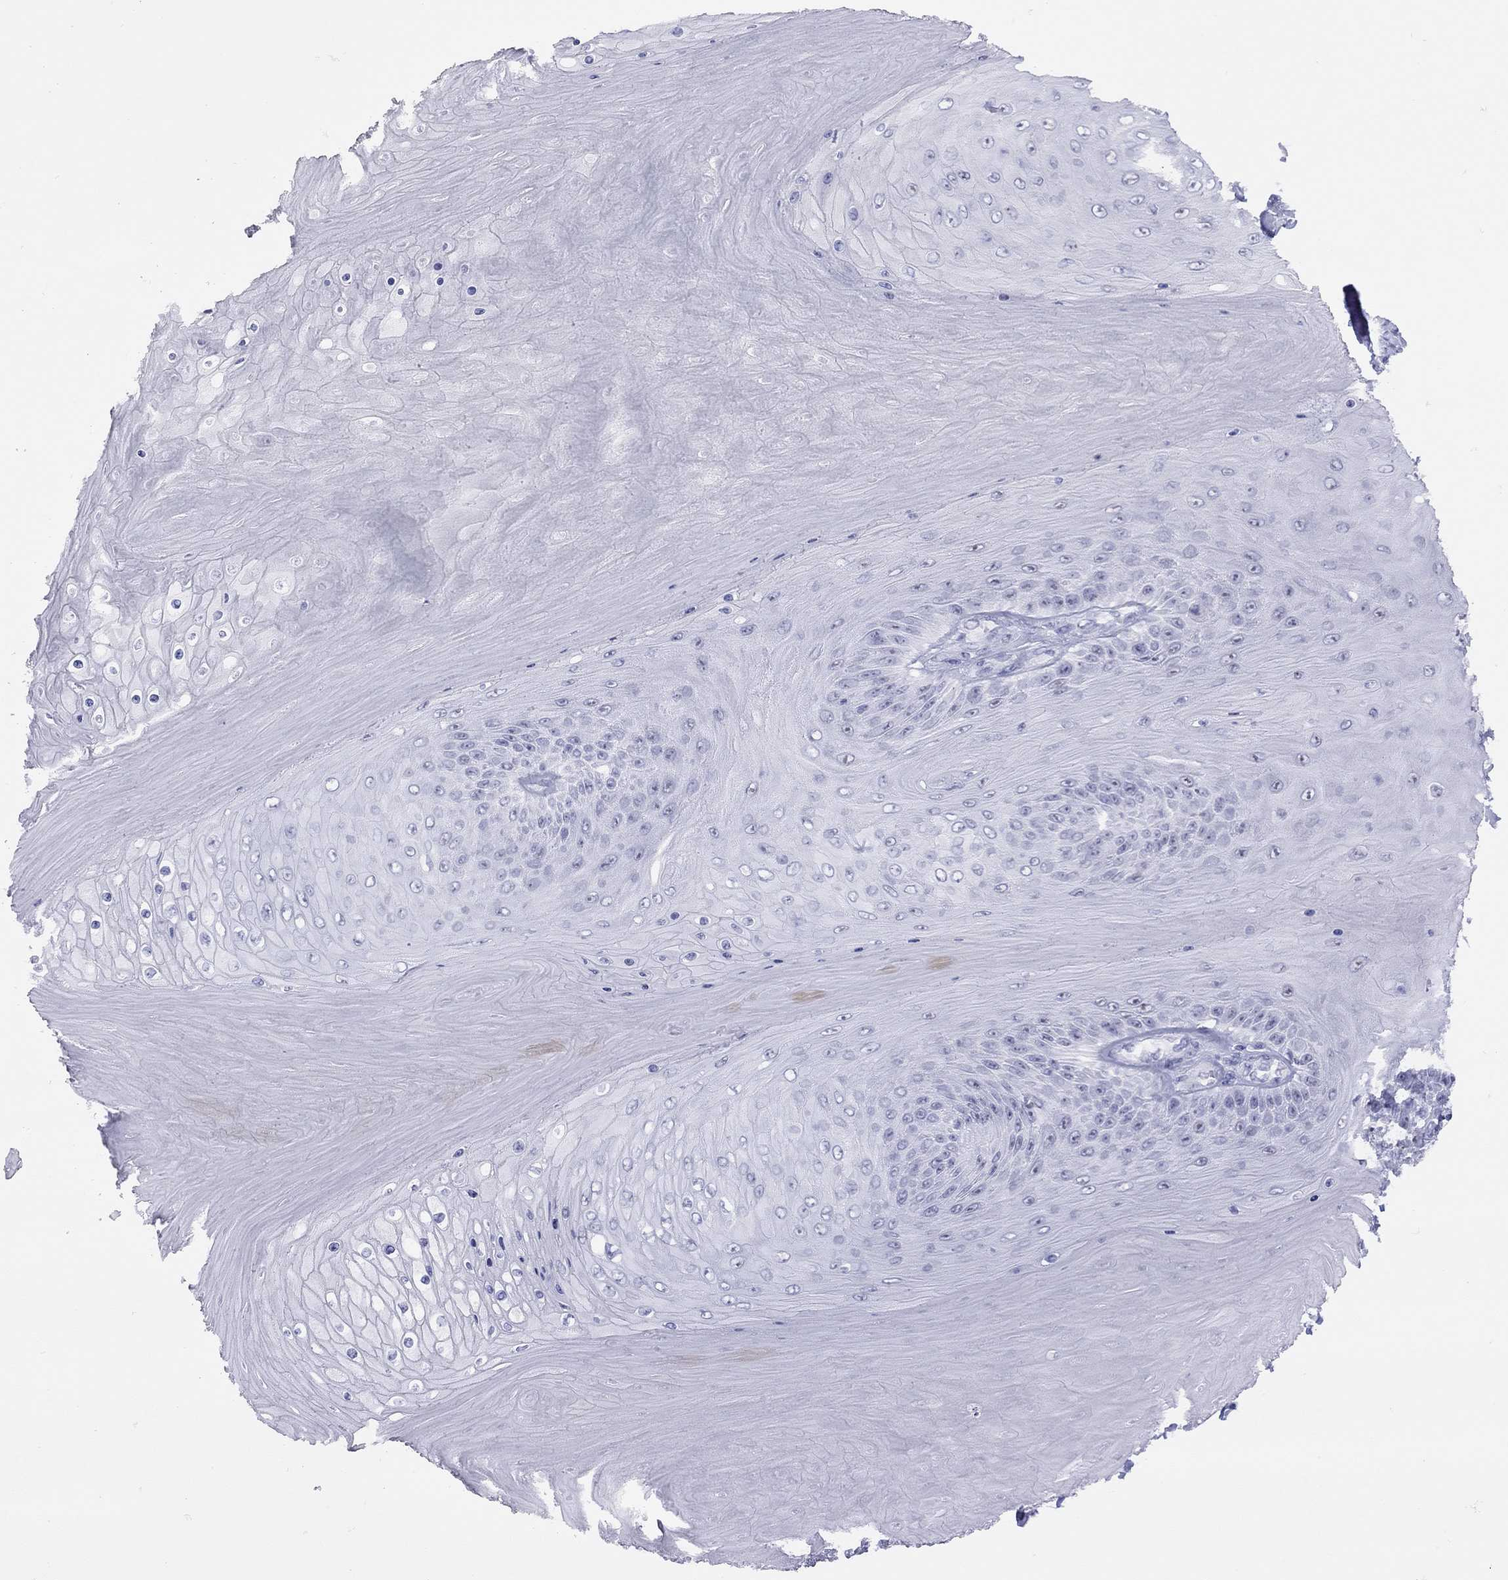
{"staining": {"intensity": "negative", "quantity": "none", "location": "none"}, "tissue": "skin cancer", "cell_type": "Tumor cells", "image_type": "cancer", "snomed": [{"axis": "morphology", "description": "Squamous cell carcinoma, NOS"}, {"axis": "topography", "description": "Skin"}], "caption": "Immunohistochemistry (IHC) photomicrograph of neoplastic tissue: human skin cancer (squamous cell carcinoma) stained with DAB shows no significant protein positivity in tumor cells. (Brightfield microscopy of DAB (3,3'-diaminobenzidine) immunohistochemistry at high magnification).", "gene": "LYAR", "patient": {"sex": "male", "age": 62}}